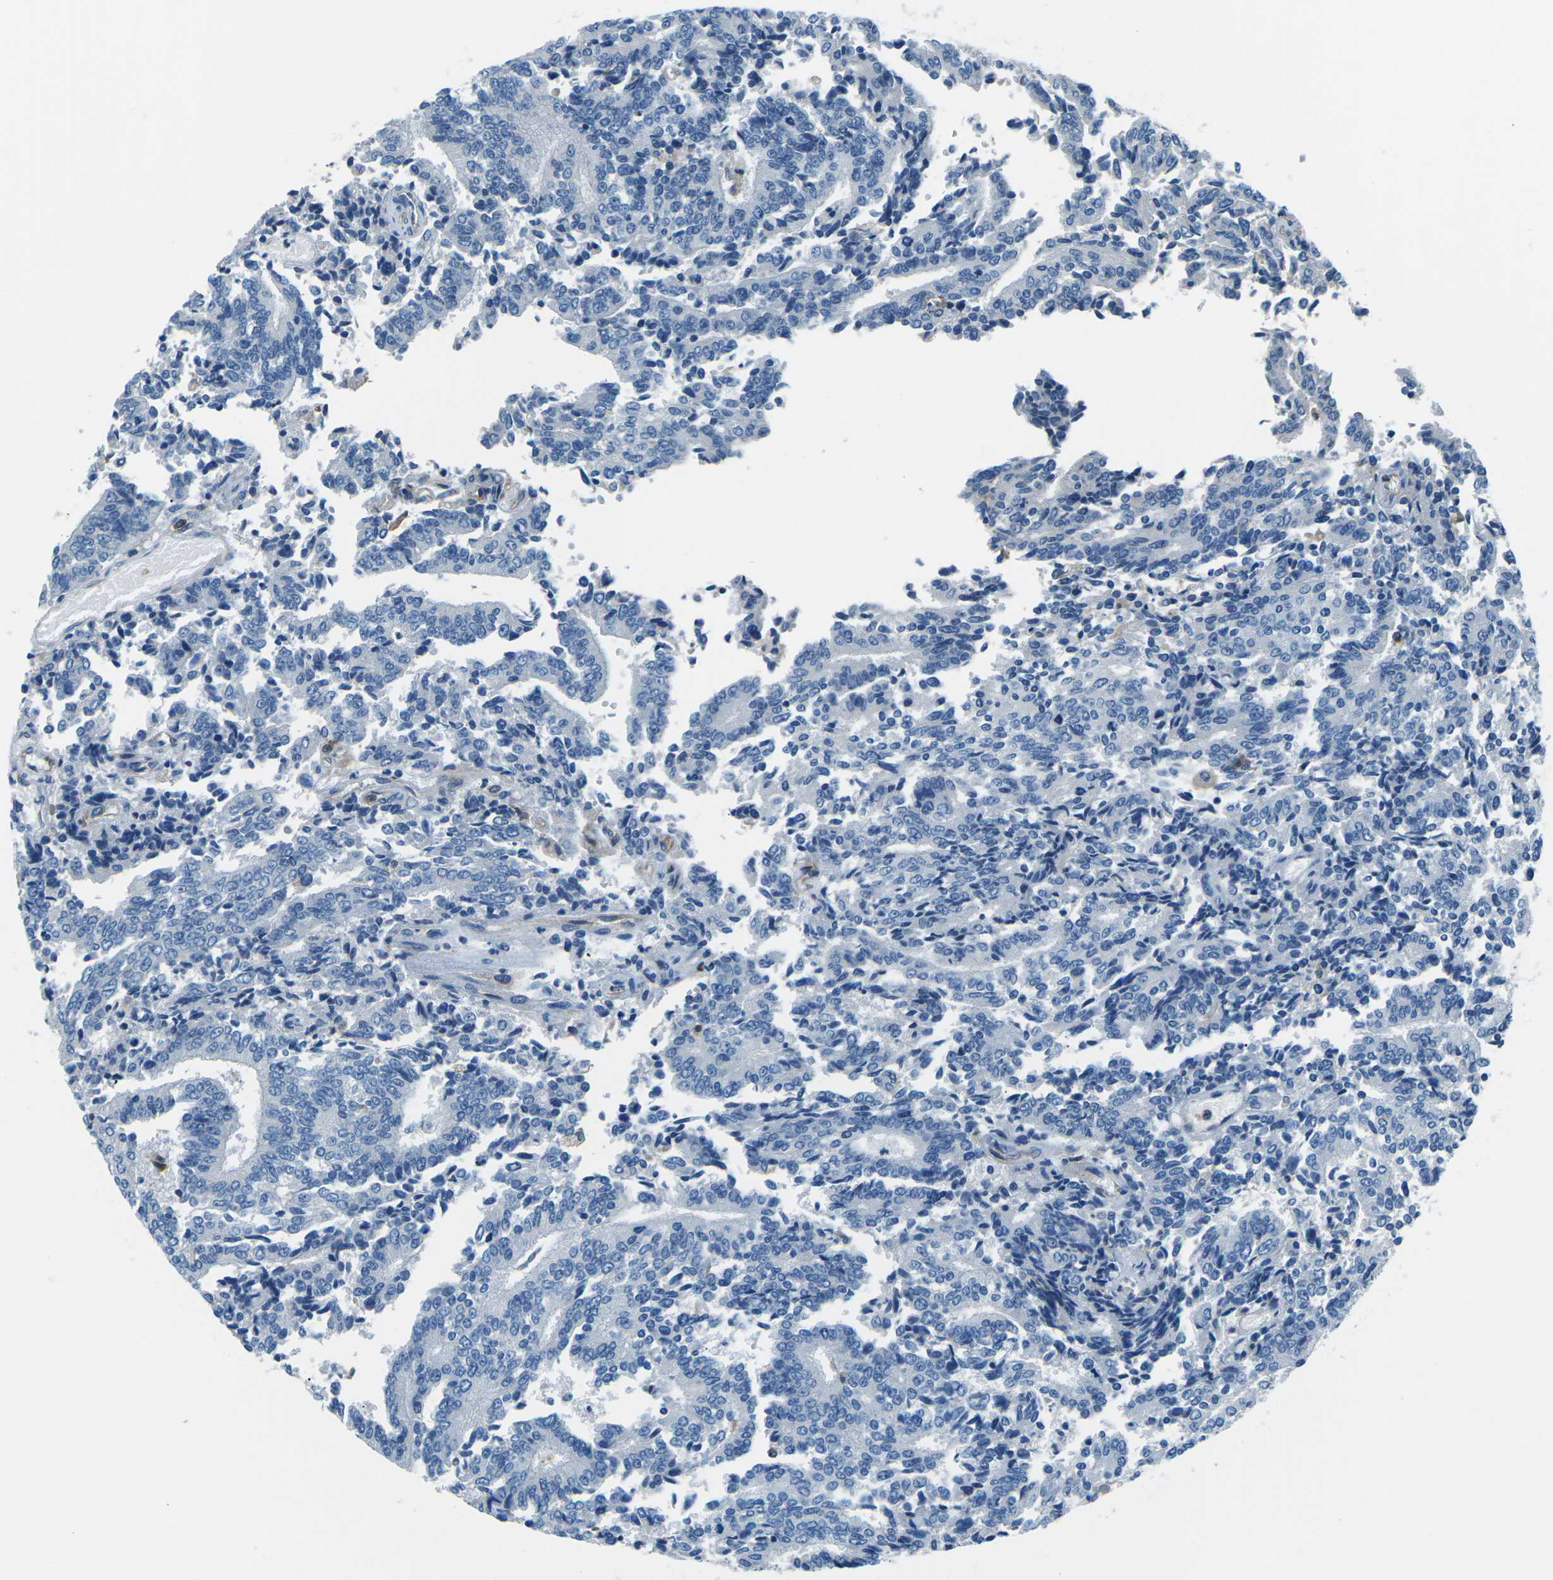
{"staining": {"intensity": "negative", "quantity": "none", "location": "none"}, "tissue": "prostate cancer", "cell_type": "Tumor cells", "image_type": "cancer", "snomed": [{"axis": "morphology", "description": "Normal tissue, NOS"}, {"axis": "morphology", "description": "Adenocarcinoma, High grade"}, {"axis": "topography", "description": "Prostate"}, {"axis": "topography", "description": "Seminal veicle"}], "caption": "Immunohistochemical staining of adenocarcinoma (high-grade) (prostate) reveals no significant expression in tumor cells. Nuclei are stained in blue.", "gene": "CD1D", "patient": {"sex": "male", "age": 55}}